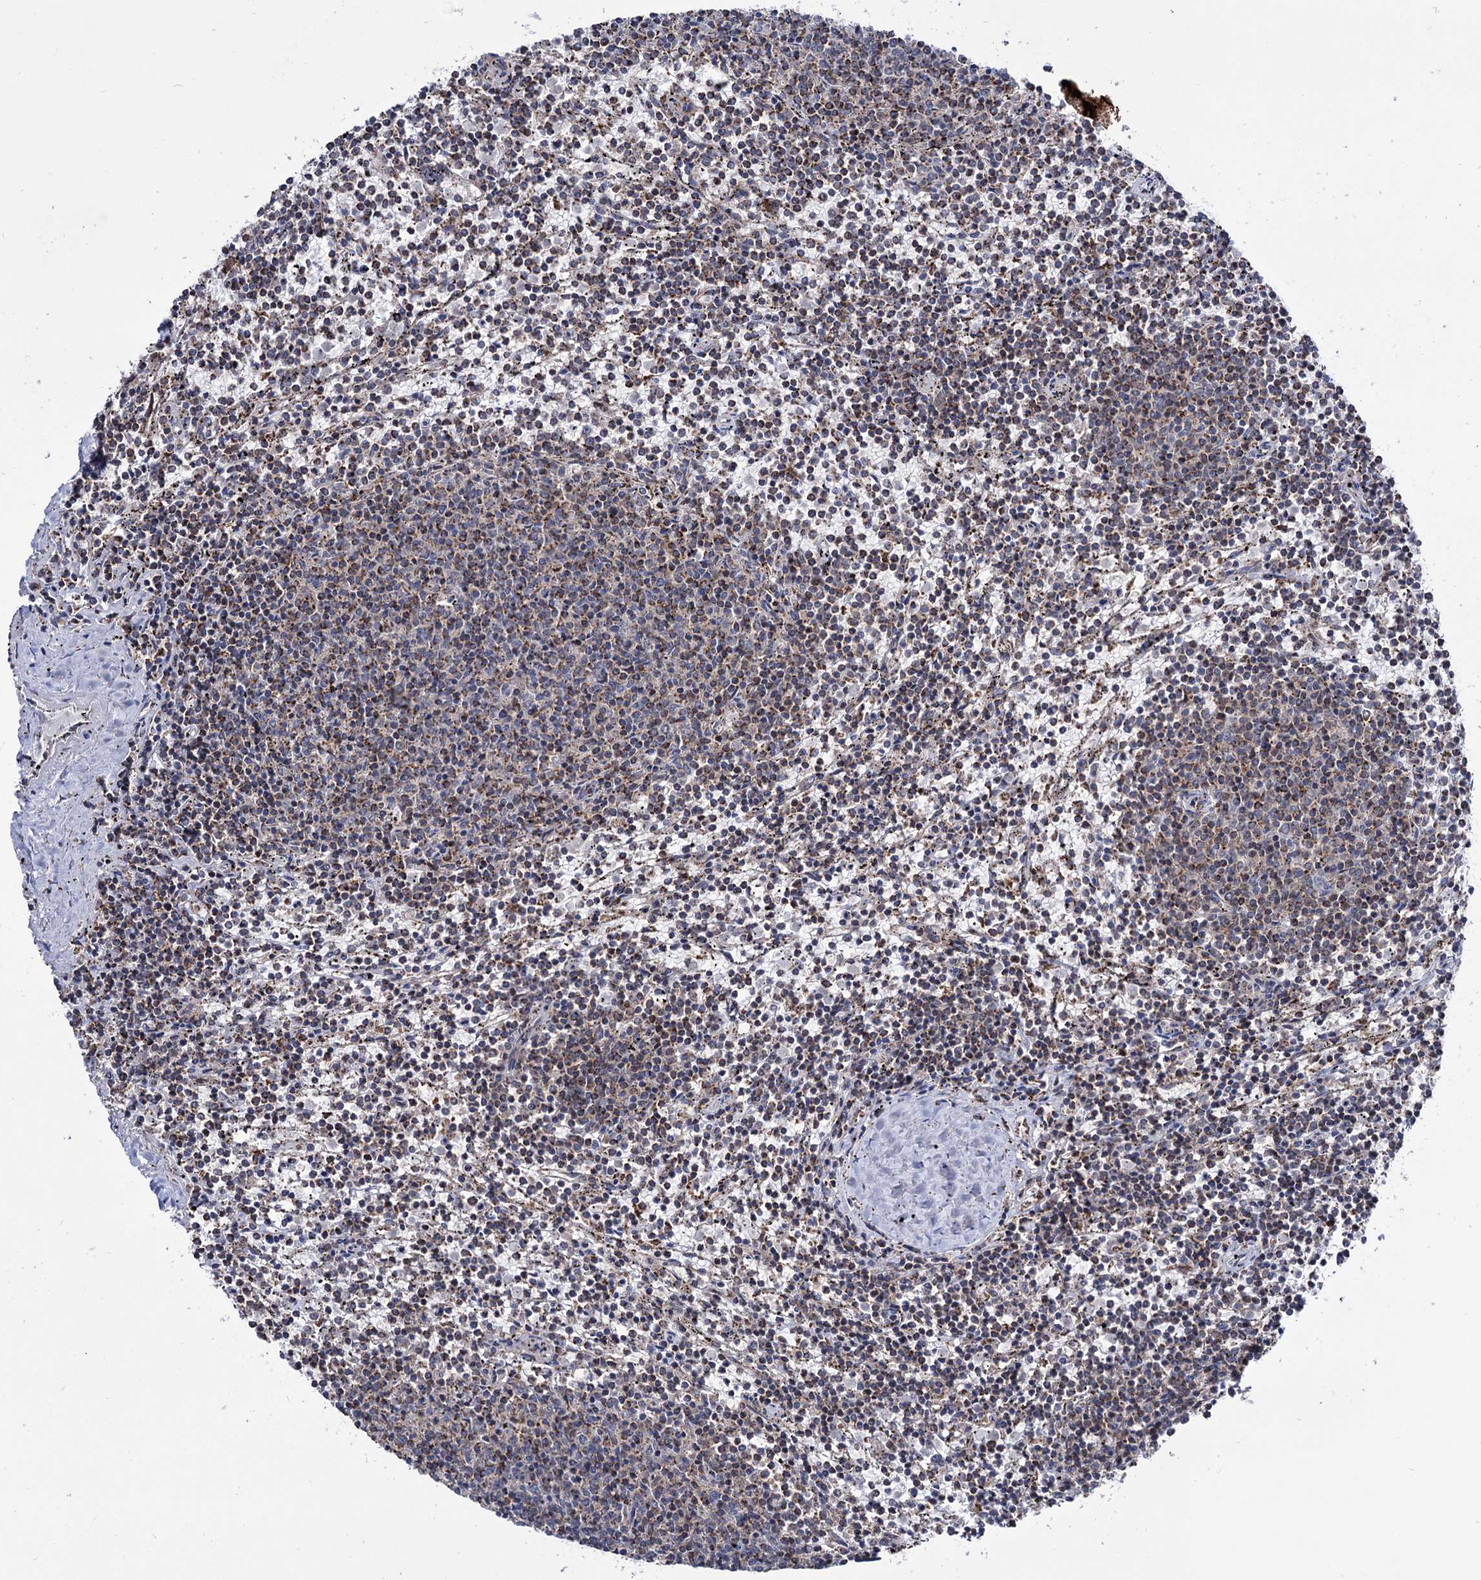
{"staining": {"intensity": "moderate", "quantity": "25%-75%", "location": "cytoplasmic/membranous"}, "tissue": "lymphoma", "cell_type": "Tumor cells", "image_type": "cancer", "snomed": [{"axis": "morphology", "description": "Malignant lymphoma, non-Hodgkin's type, Low grade"}, {"axis": "topography", "description": "Spleen"}], "caption": "An IHC micrograph of neoplastic tissue is shown. Protein staining in brown shows moderate cytoplasmic/membranous positivity in lymphoma within tumor cells.", "gene": "ABHD10", "patient": {"sex": "female", "age": 50}}